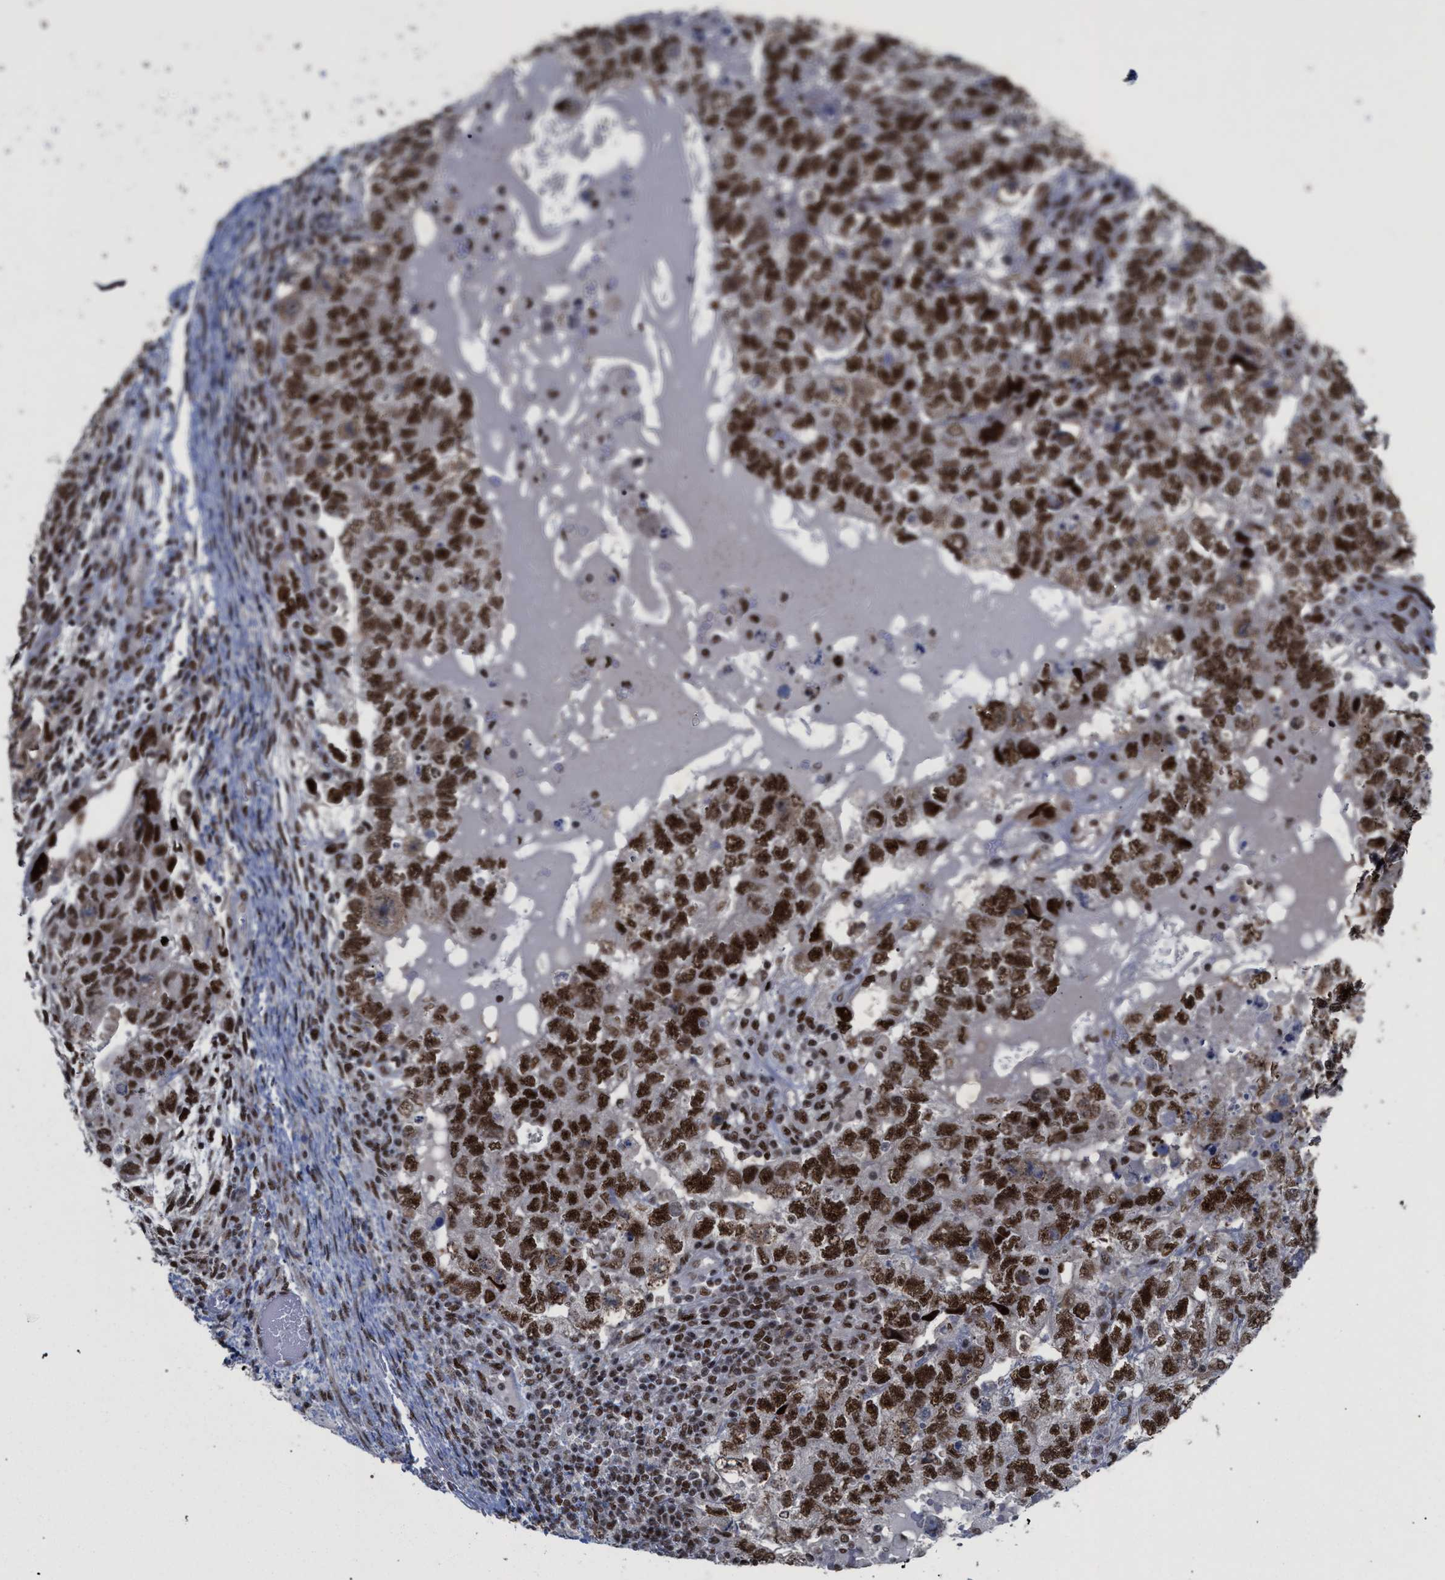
{"staining": {"intensity": "strong", "quantity": ">75%", "location": "nuclear"}, "tissue": "testis cancer", "cell_type": "Tumor cells", "image_type": "cancer", "snomed": [{"axis": "morphology", "description": "Carcinoma, Embryonal, NOS"}, {"axis": "topography", "description": "Testis"}], "caption": "IHC (DAB (3,3'-diaminobenzidine)) staining of testis cancer (embryonal carcinoma) exhibits strong nuclear protein staining in approximately >75% of tumor cells.", "gene": "SCAF4", "patient": {"sex": "male", "age": 36}}